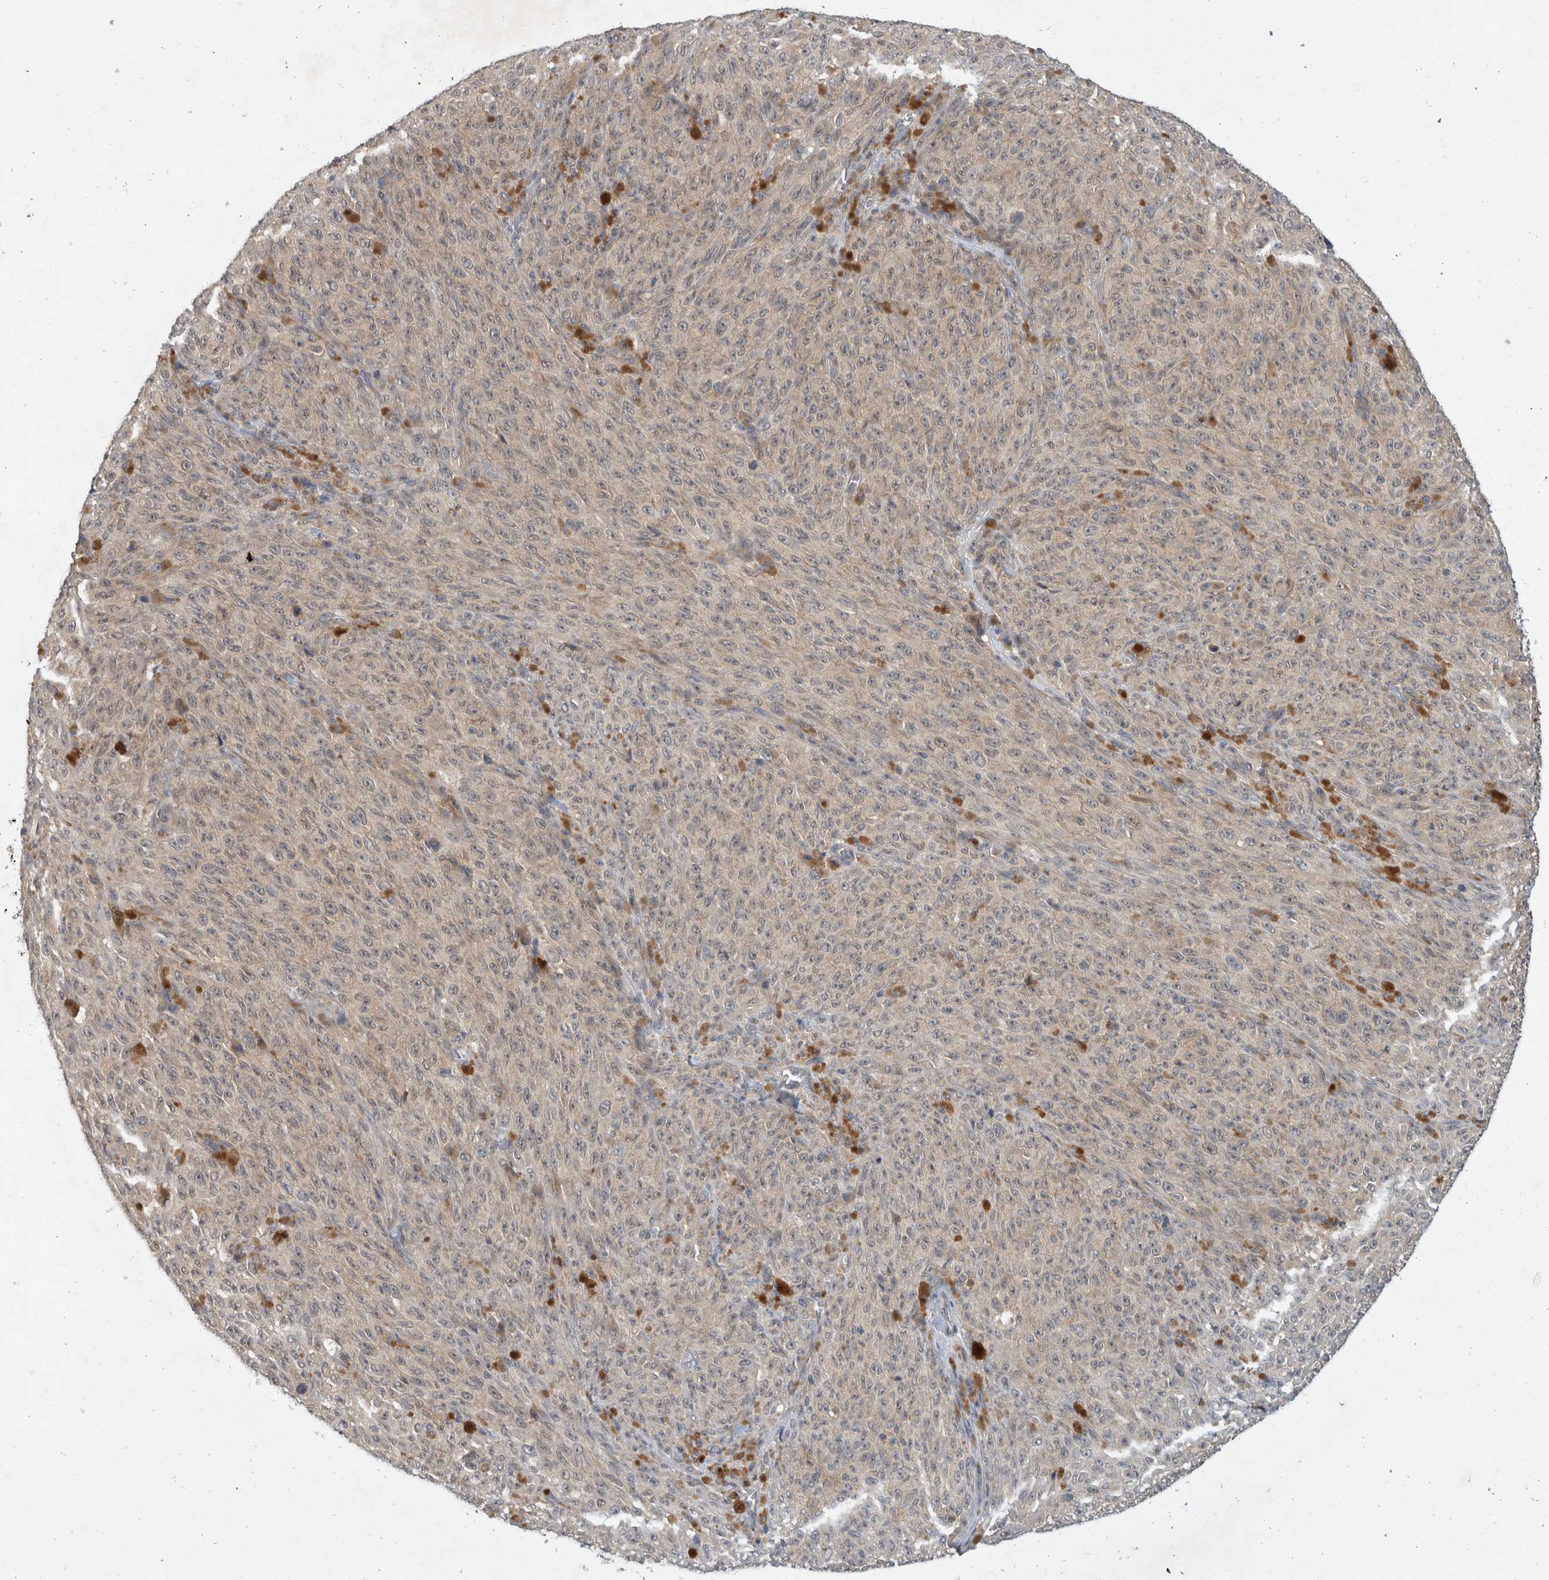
{"staining": {"intensity": "weak", "quantity": "<25%", "location": "cytoplasmic/membranous"}, "tissue": "melanoma", "cell_type": "Tumor cells", "image_type": "cancer", "snomed": [{"axis": "morphology", "description": "Malignant melanoma, NOS"}, {"axis": "topography", "description": "Skin"}], "caption": "This histopathology image is of melanoma stained with IHC to label a protein in brown with the nuclei are counter-stained blue. There is no expression in tumor cells. (DAB immunohistochemistry (IHC) visualized using brightfield microscopy, high magnification).", "gene": "AASDHPPT", "patient": {"sex": "female", "age": 82}}